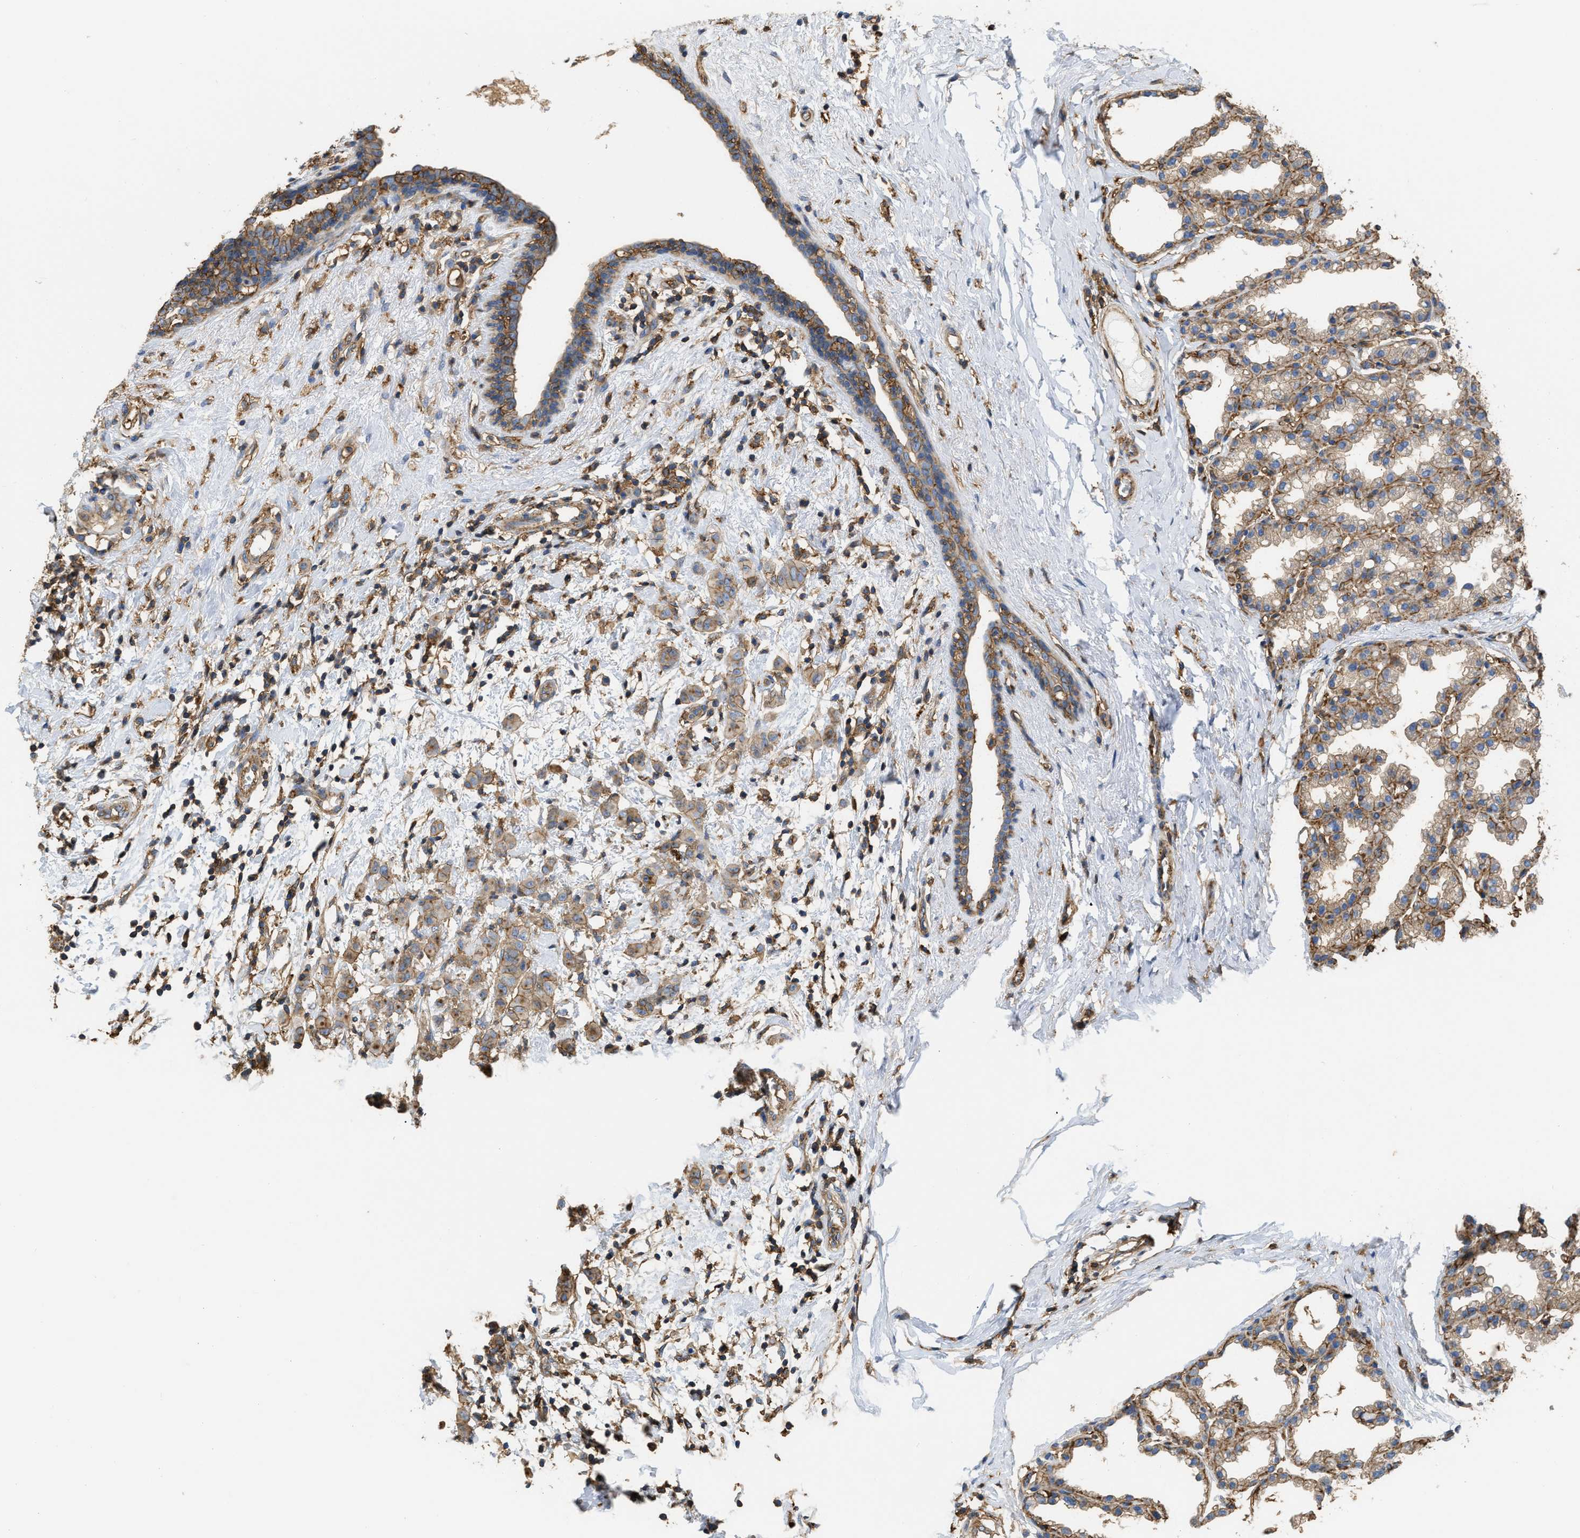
{"staining": {"intensity": "moderate", "quantity": ">75%", "location": "cytoplasmic/membranous"}, "tissue": "breast cancer", "cell_type": "Tumor cells", "image_type": "cancer", "snomed": [{"axis": "morphology", "description": "Normal tissue, NOS"}, {"axis": "morphology", "description": "Duct carcinoma"}, {"axis": "topography", "description": "Breast"}], "caption": "IHC photomicrograph of neoplastic tissue: human breast intraductal carcinoma stained using IHC exhibits medium levels of moderate protein expression localized specifically in the cytoplasmic/membranous of tumor cells, appearing as a cytoplasmic/membranous brown color.", "gene": "GNB4", "patient": {"sex": "female", "age": 40}}